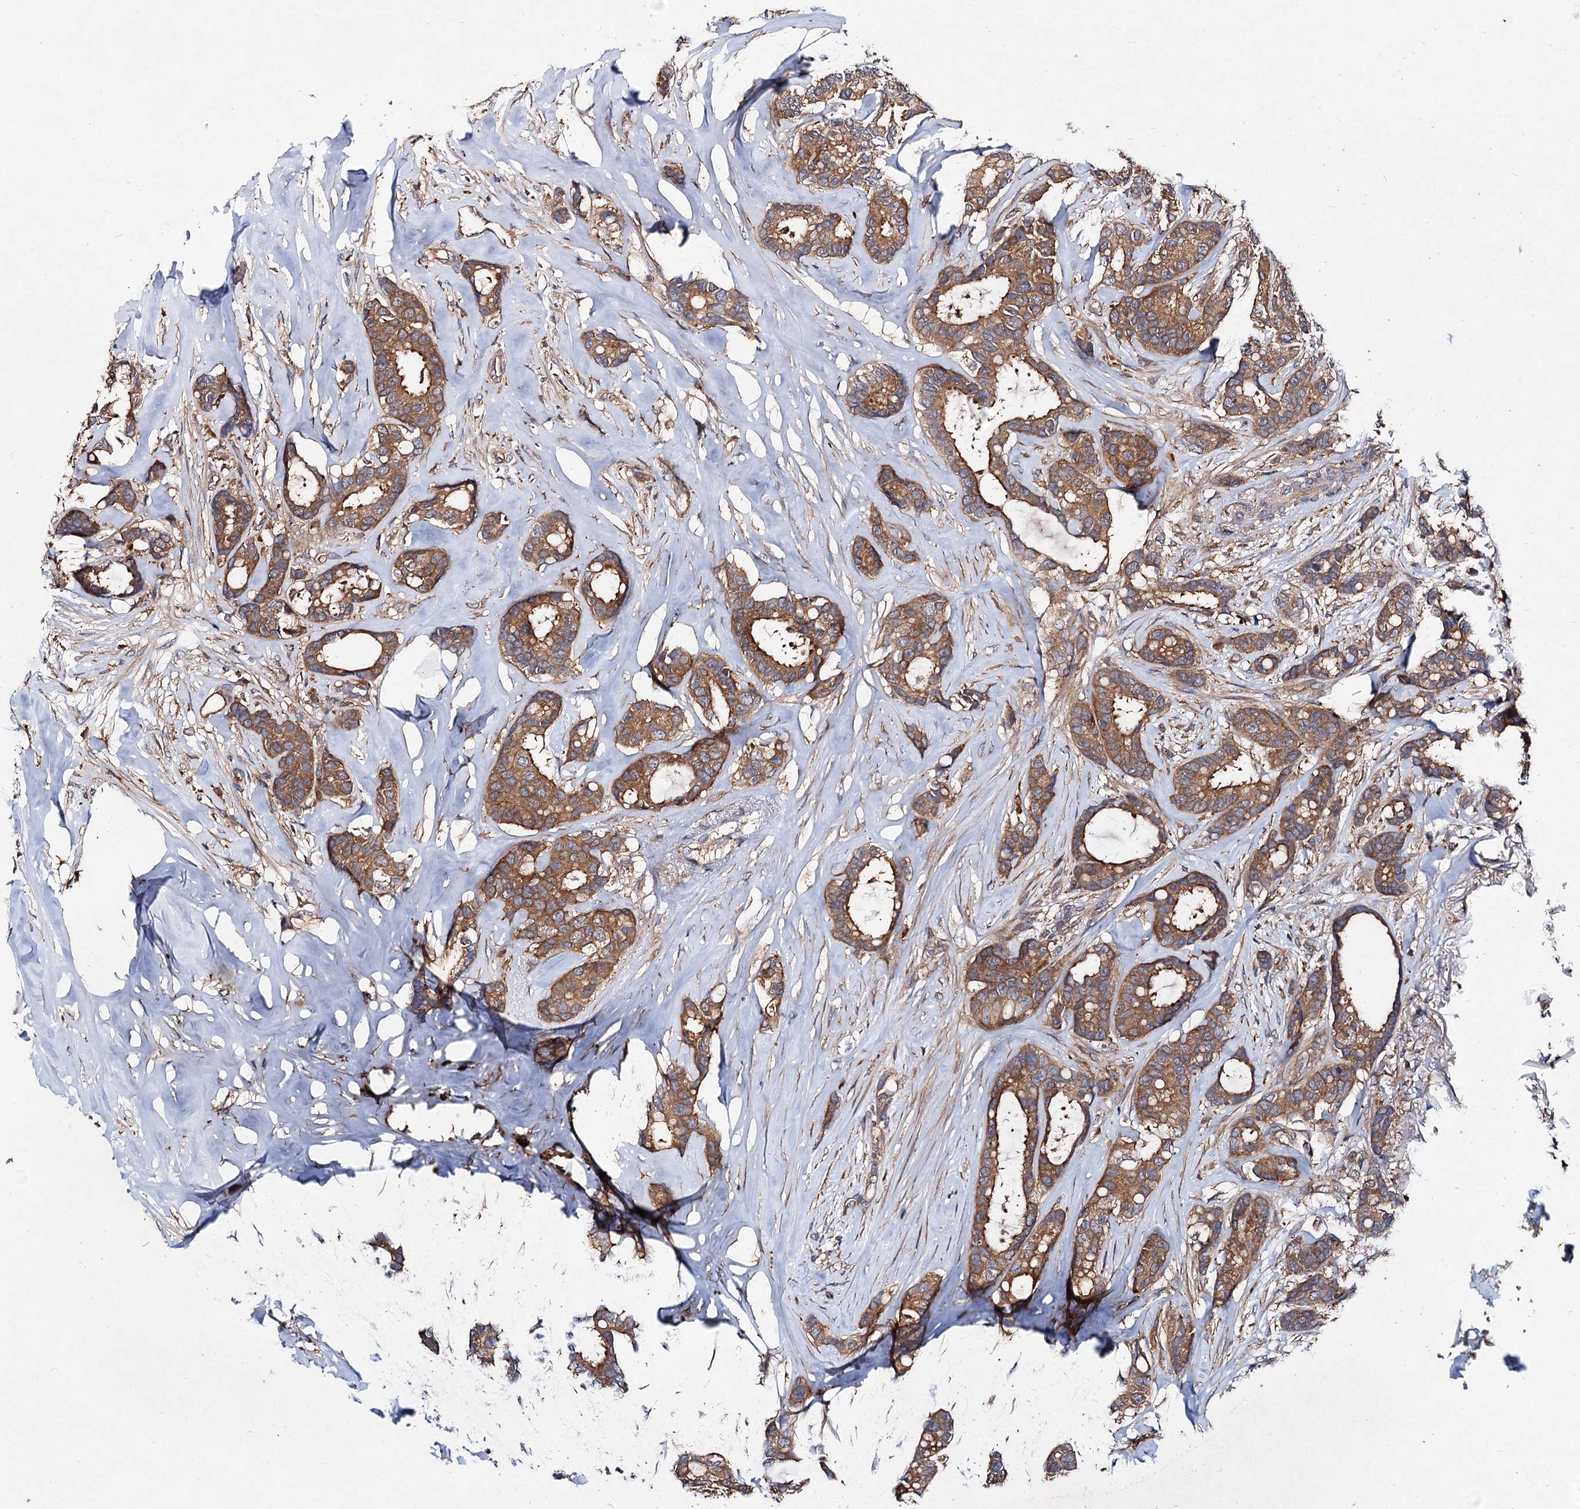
{"staining": {"intensity": "moderate", "quantity": ">75%", "location": "cytoplasmic/membranous"}, "tissue": "breast cancer", "cell_type": "Tumor cells", "image_type": "cancer", "snomed": [{"axis": "morphology", "description": "Duct carcinoma"}, {"axis": "topography", "description": "Breast"}], "caption": "Immunohistochemistry micrograph of neoplastic tissue: human breast cancer (intraductal carcinoma) stained using IHC exhibits medium levels of moderate protein expression localized specifically in the cytoplasmic/membranous of tumor cells, appearing as a cytoplasmic/membranous brown color.", "gene": "VPS29", "patient": {"sex": "female", "age": 87}}